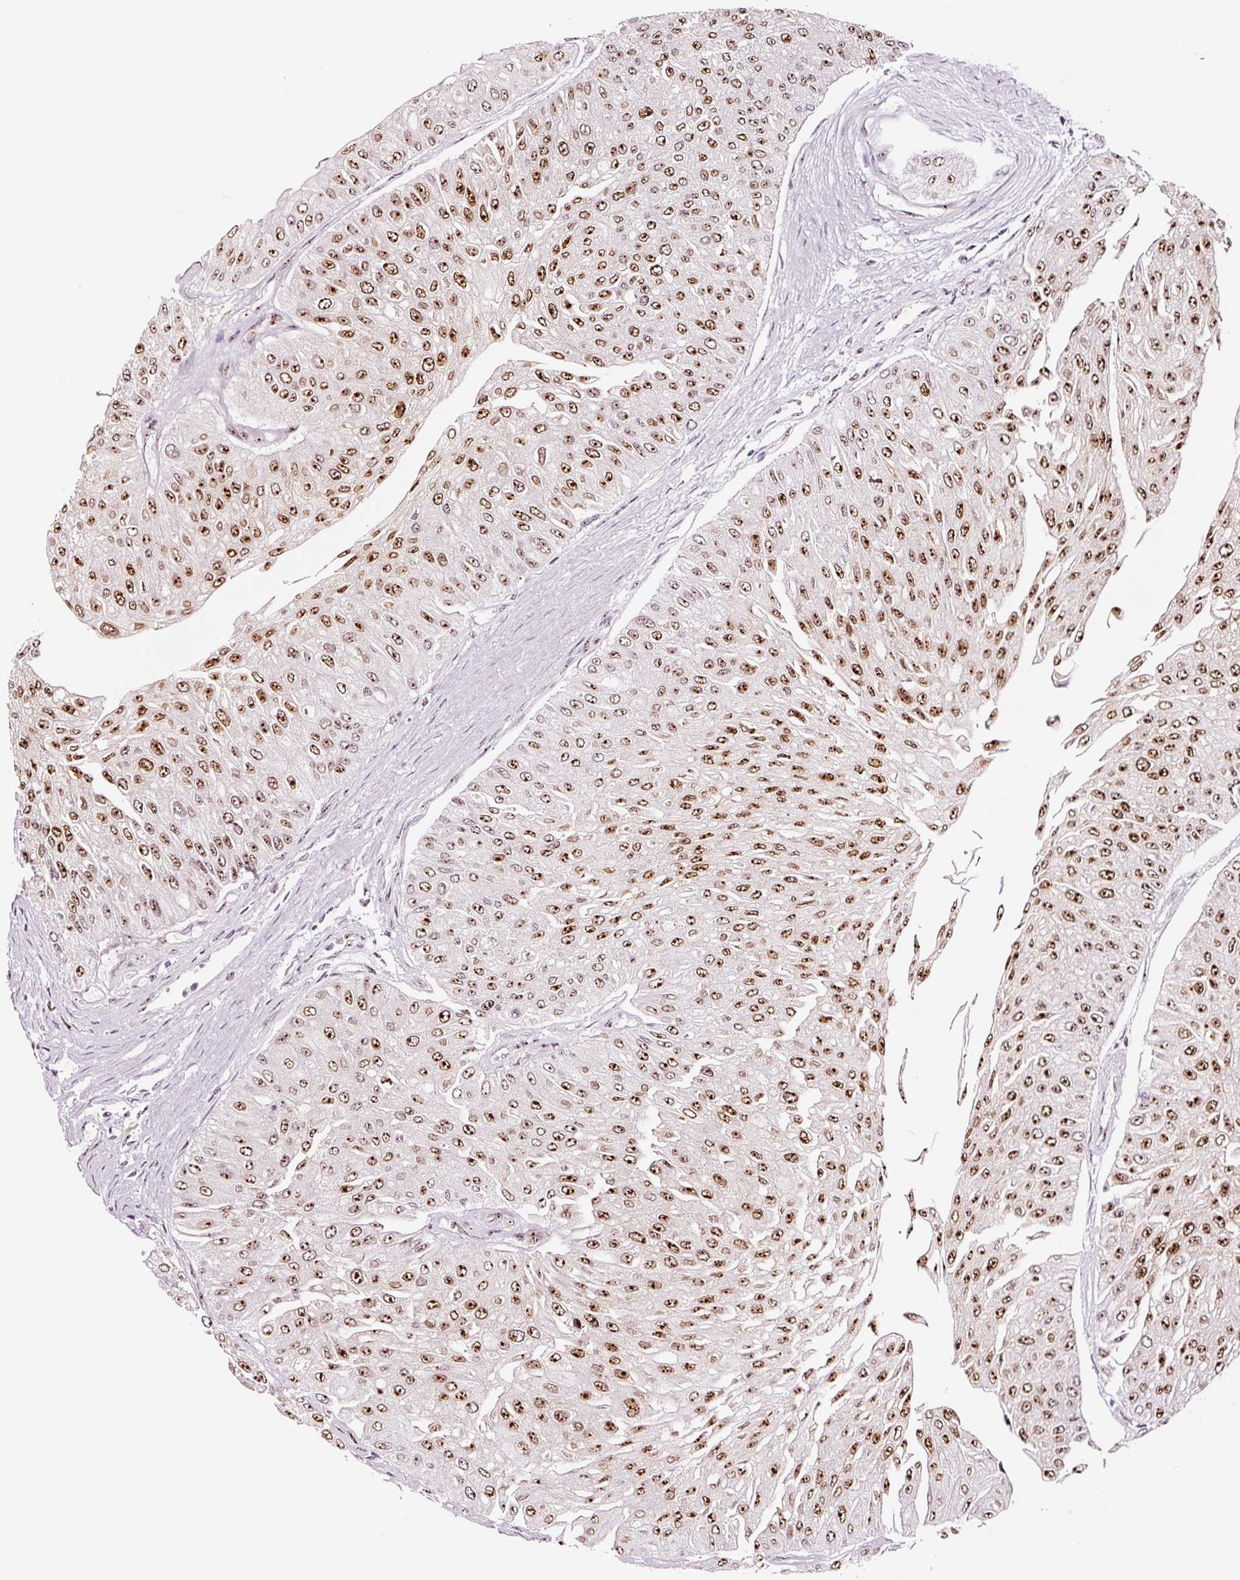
{"staining": {"intensity": "moderate", "quantity": ">75%", "location": "nuclear"}, "tissue": "urothelial cancer", "cell_type": "Tumor cells", "image_type": "cancer", "snomed": [{"axis": "morphology", "description": "Urothelial carcinoma, Low grade"}, {"axis": "topography", "description": "Urinary bladder"}], "caption": "This is an image of IHC staining of low-grade urothelial carcinoma, which shows moderate positivity in the nuclear of tumor cells.", "gene": "GNL3", "patient": {"sex": "male", "age": 67}}